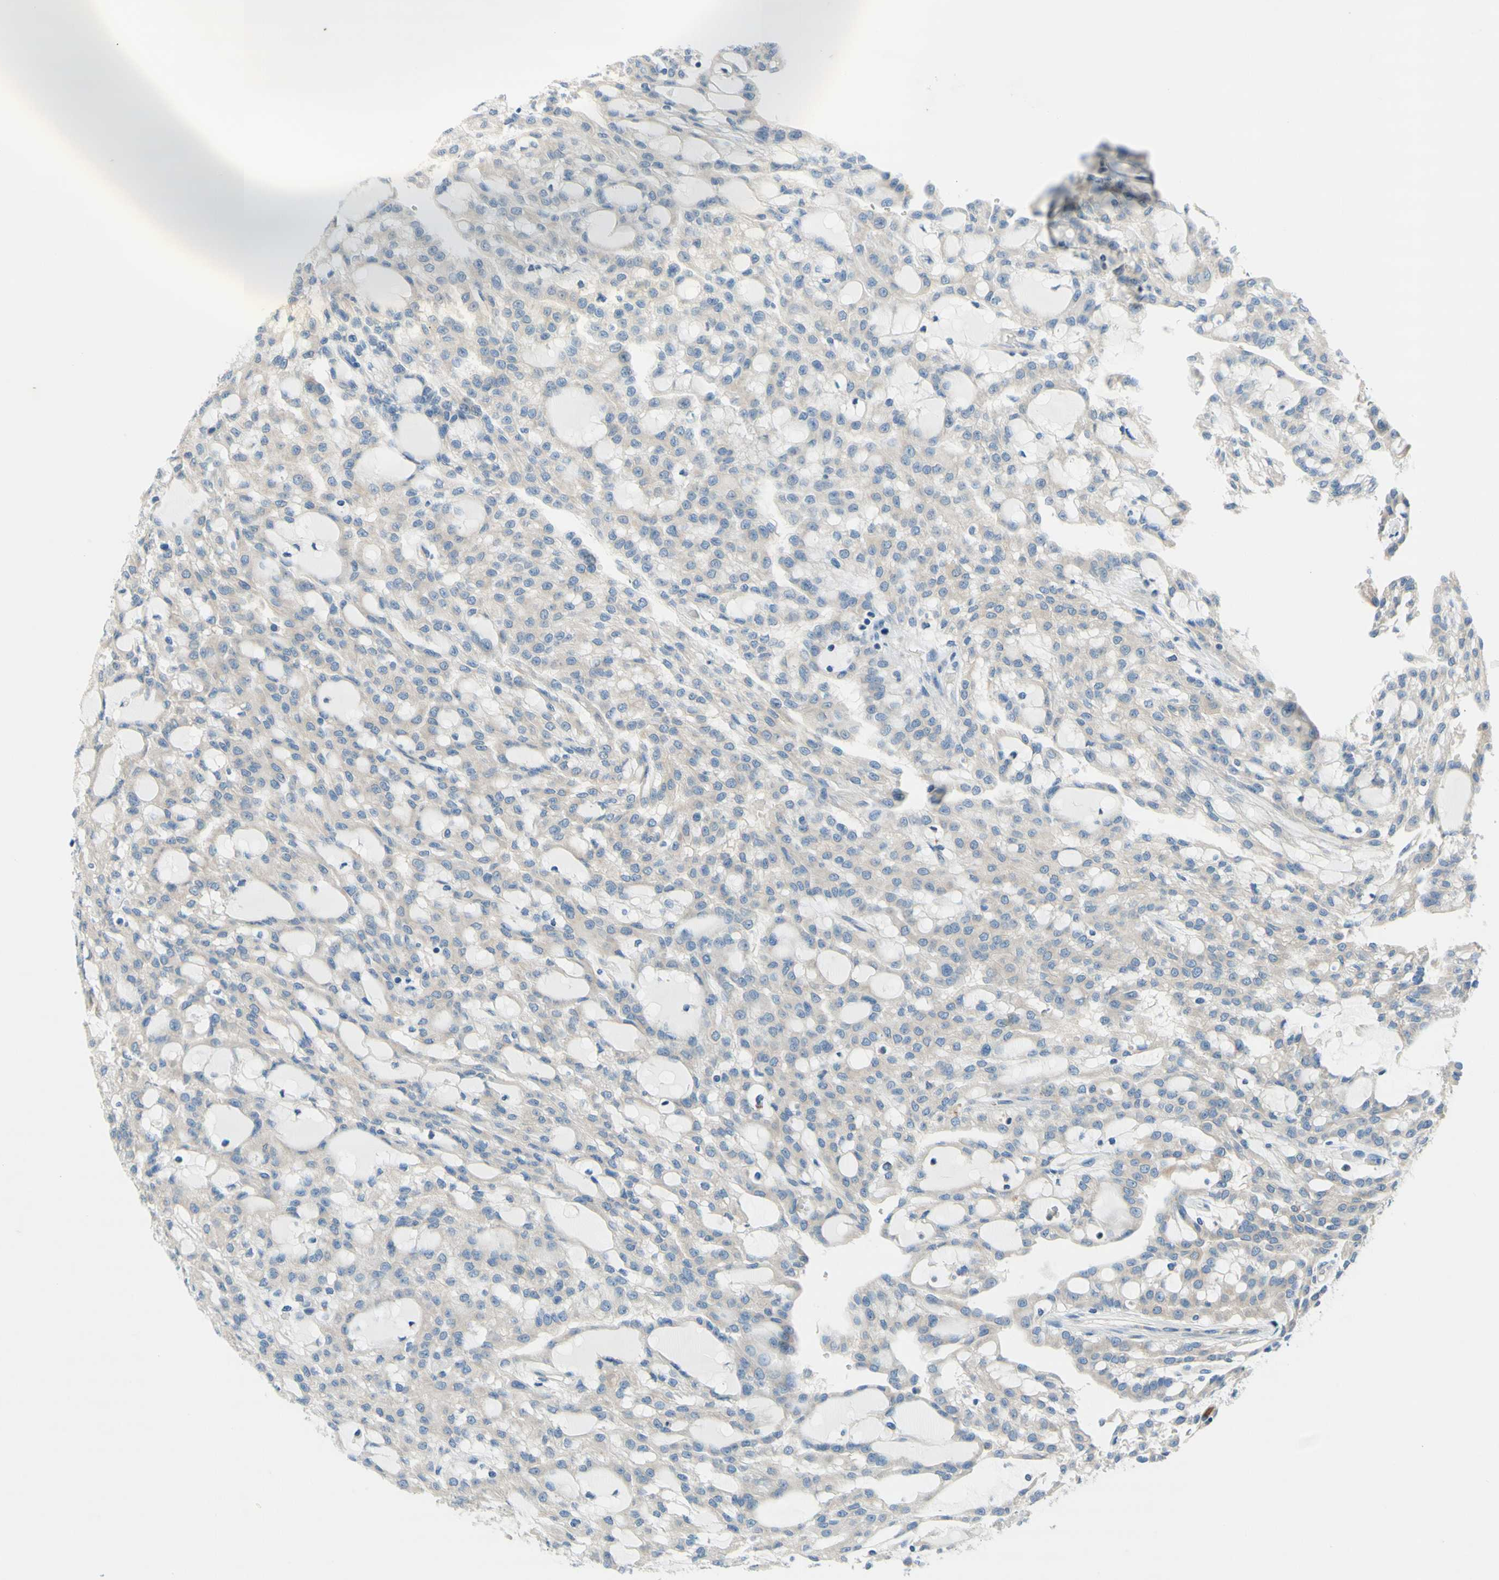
{"staining": {"intensity": "weak", "quantity": ">75%", "location": "cytoplasmic/membranous"}, "tissue": "renal cancer", "cell_type": "Tumor cells", "image_type": "cancer", "snomed": [{"axis": "morphology", "description": "Adenocarcinoma, NOS"}, {"axis": "topography", "description": "Kidney"}], "caption": "Immunohistochemical staining of renal cancer demonstrates low levels of weak cytoplasmic/membranous expression in about >75% of tumor cells.", "gene": "F3", "patient": {"sex": "male", "age": 63}}